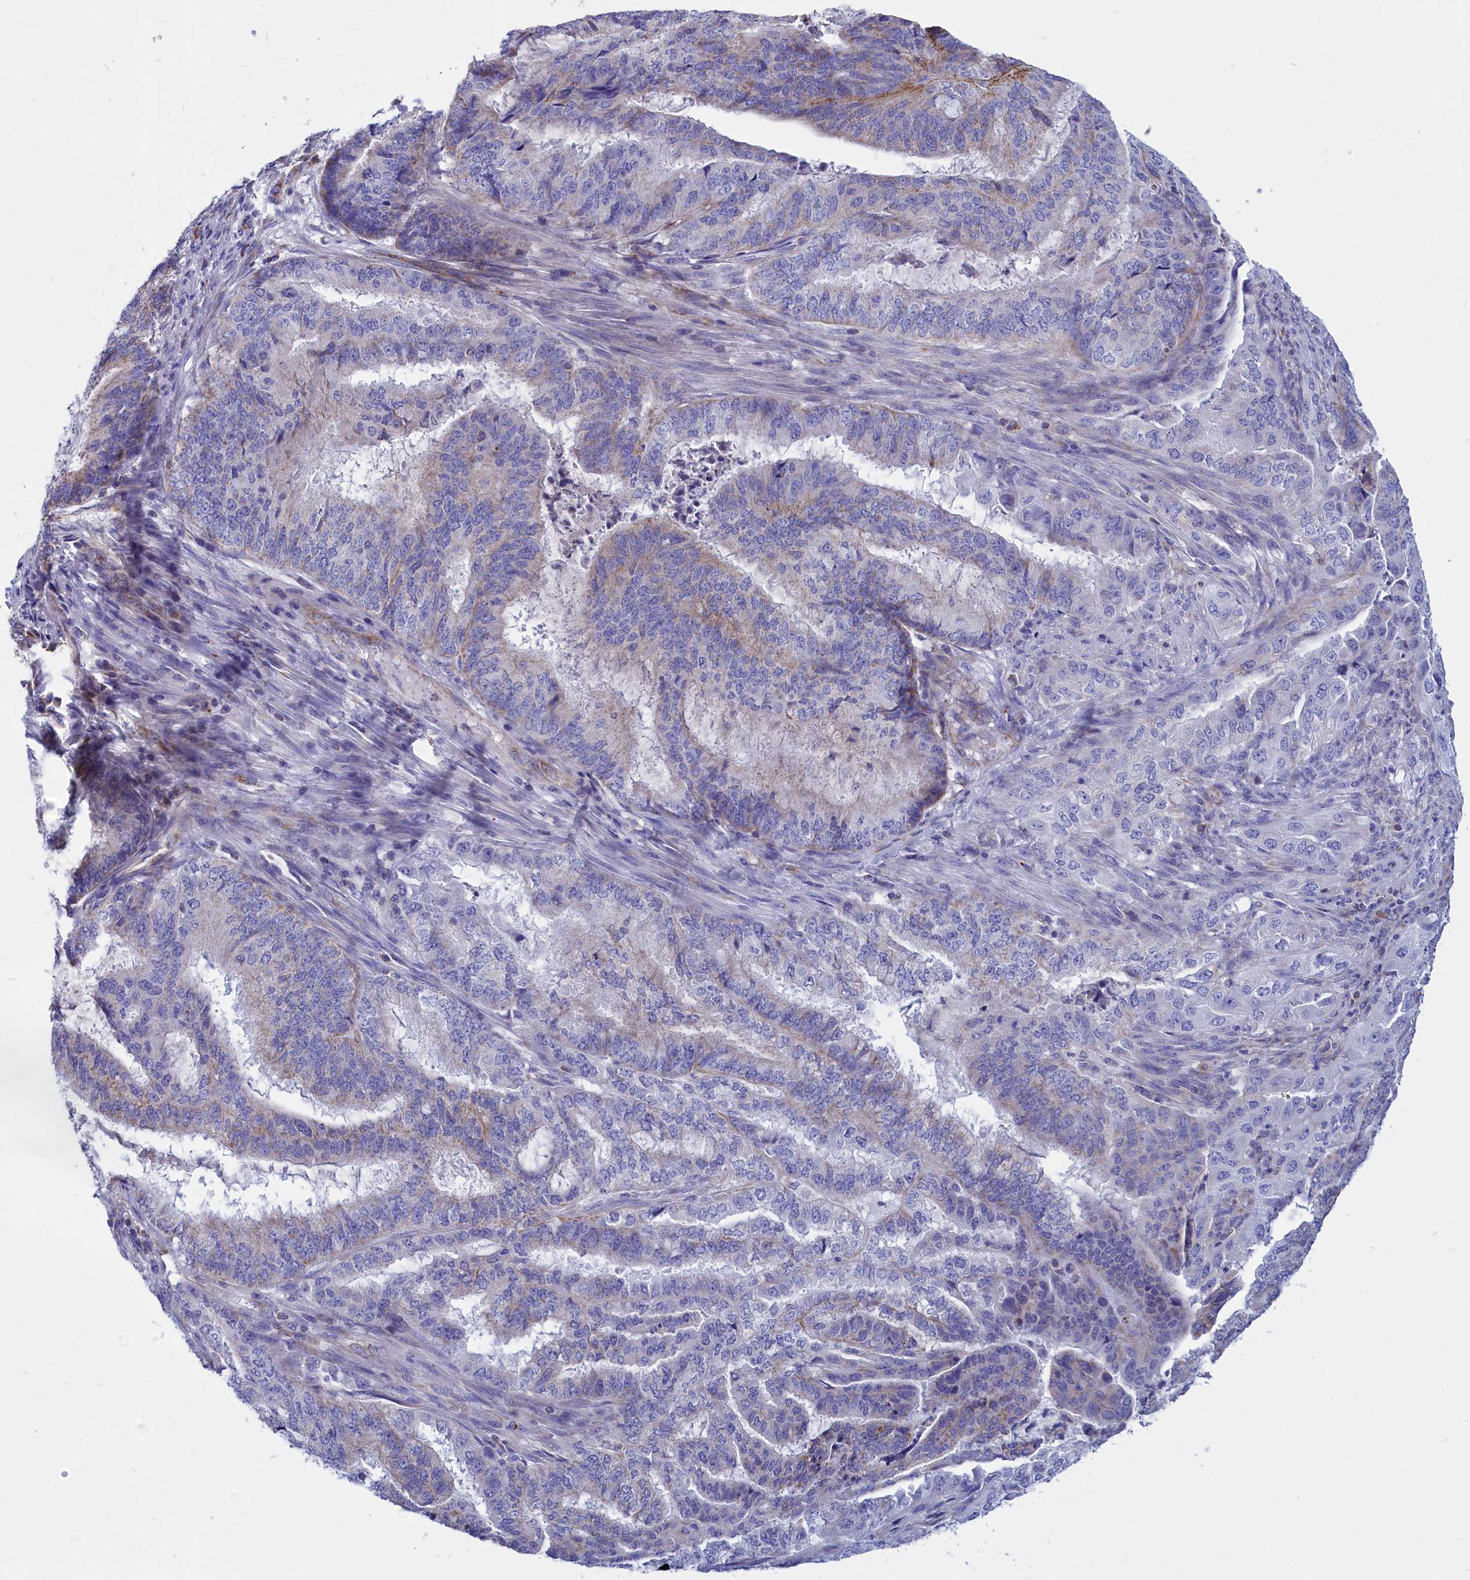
{"staining": {"intensity": "weak", "quantity": "<25%", "location": "cytoplasmic/membranous"}, "tissue": "endometrial cancer", "cell_type": "Tumor cells", "image_type": "cancer", "snomed": [{"axis": "morphology", "description": "Adenocarcinoma, NOS"}, {"axis": "topography", "description": "Endometrium"}], "caption": "This is an IHC photomicrograph of human adenocarcinoma (endometrial). There is no staining in tumor cells.", "gene": "CCRL2", "patient": {"sex": "female", "age": 51}}